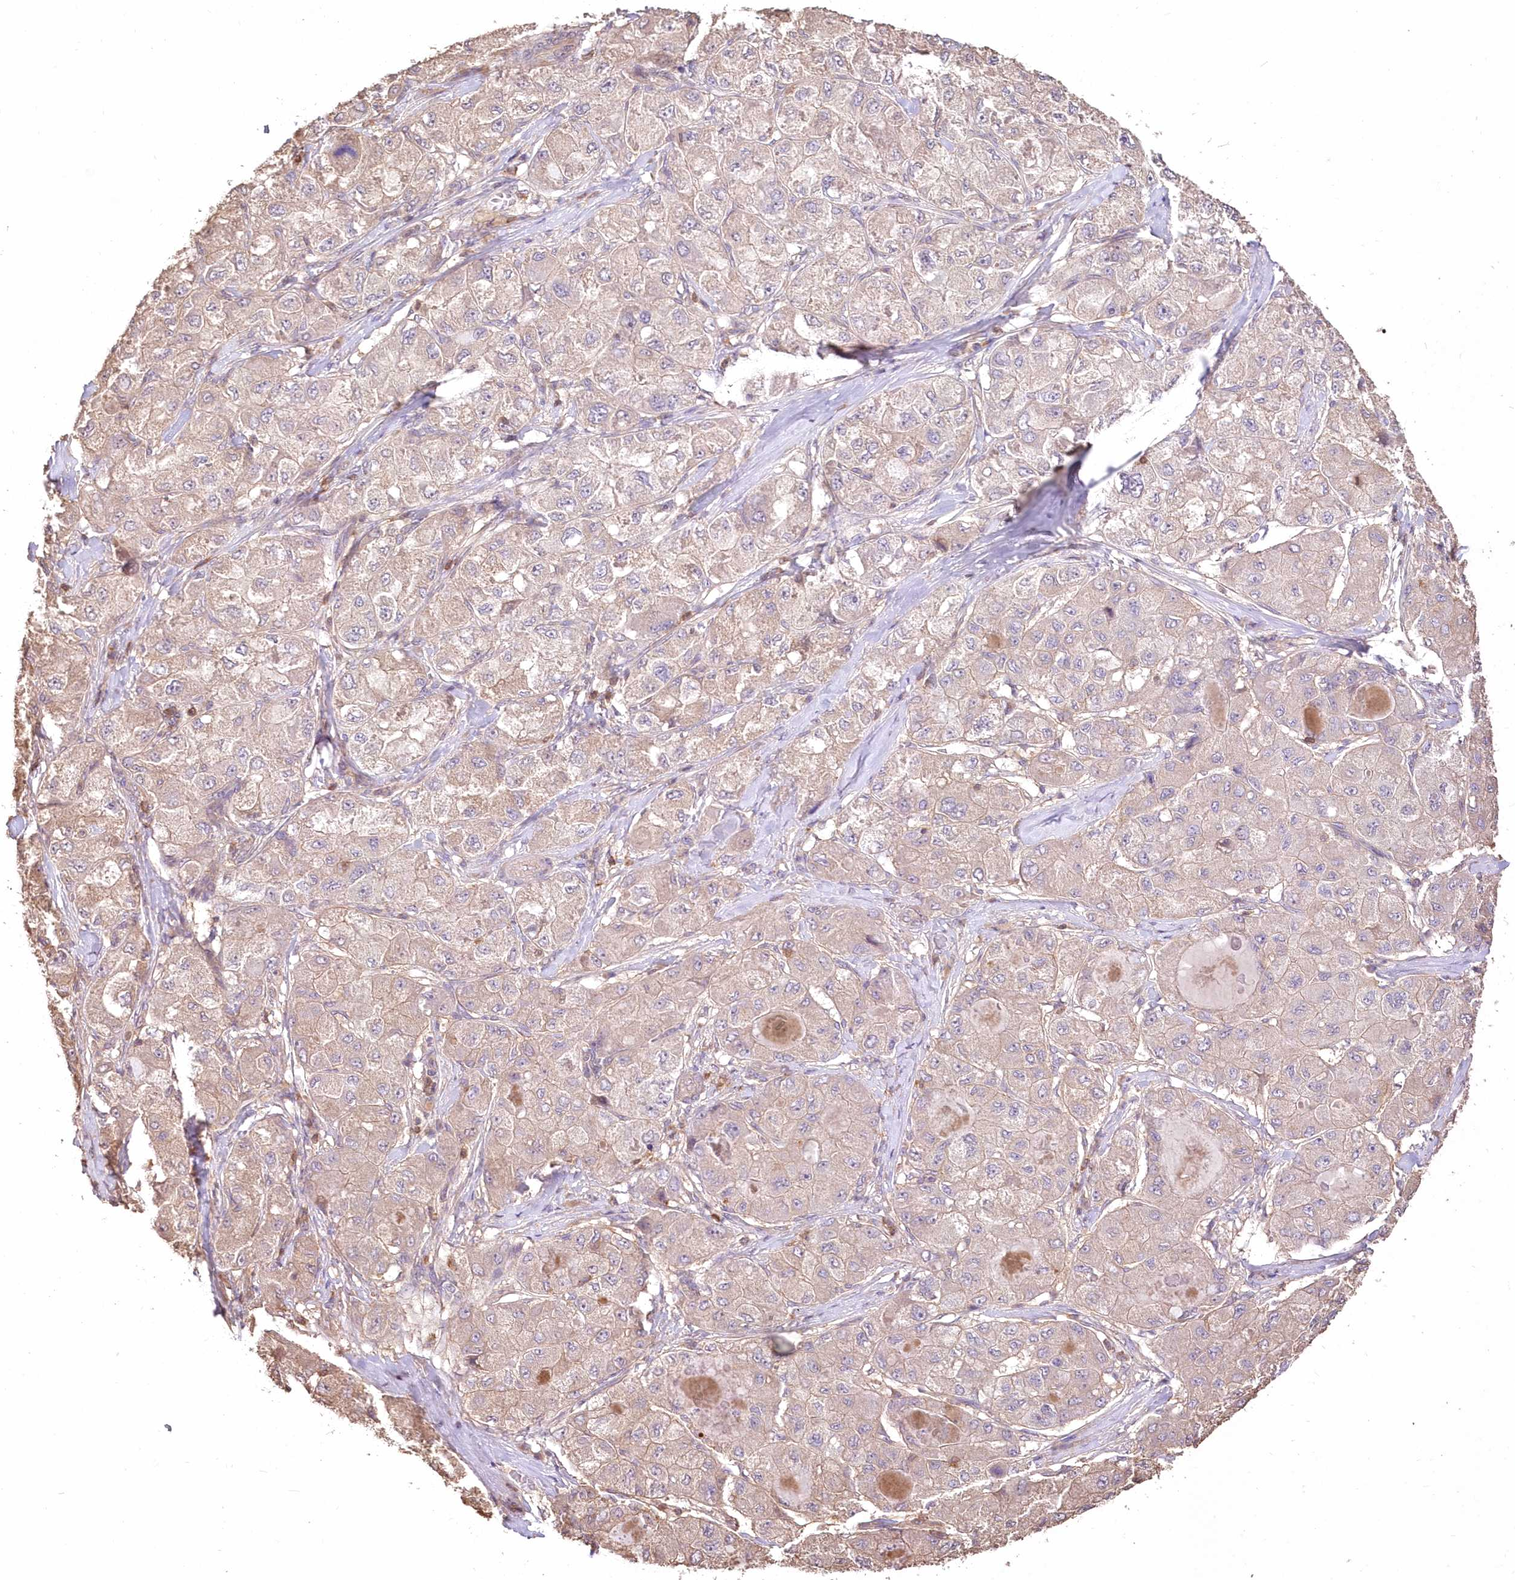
{"staining": {"intensity": "weak", "quantity": "<25%", "location": "cytoplasmic/membranous"}, "tissue": "liver cancer", "cell_type": "Tumor cells", "image_type": "cancer", "snomed": [{"axis": "morphology", "description": "Carcinoma, Hepatocellular, NOS"}, {"axis": "topography", "description": "Liver"}], "caption": "Tumor cells are negative for protein expression in human liver hepatocellular carcinoma. (DAB (3,3'-diaminobenzidine) immunohistochemistry with hematoxylin counter stain).", "gene": "STK17B", "patient": {"sex": "male", "age": 80}}